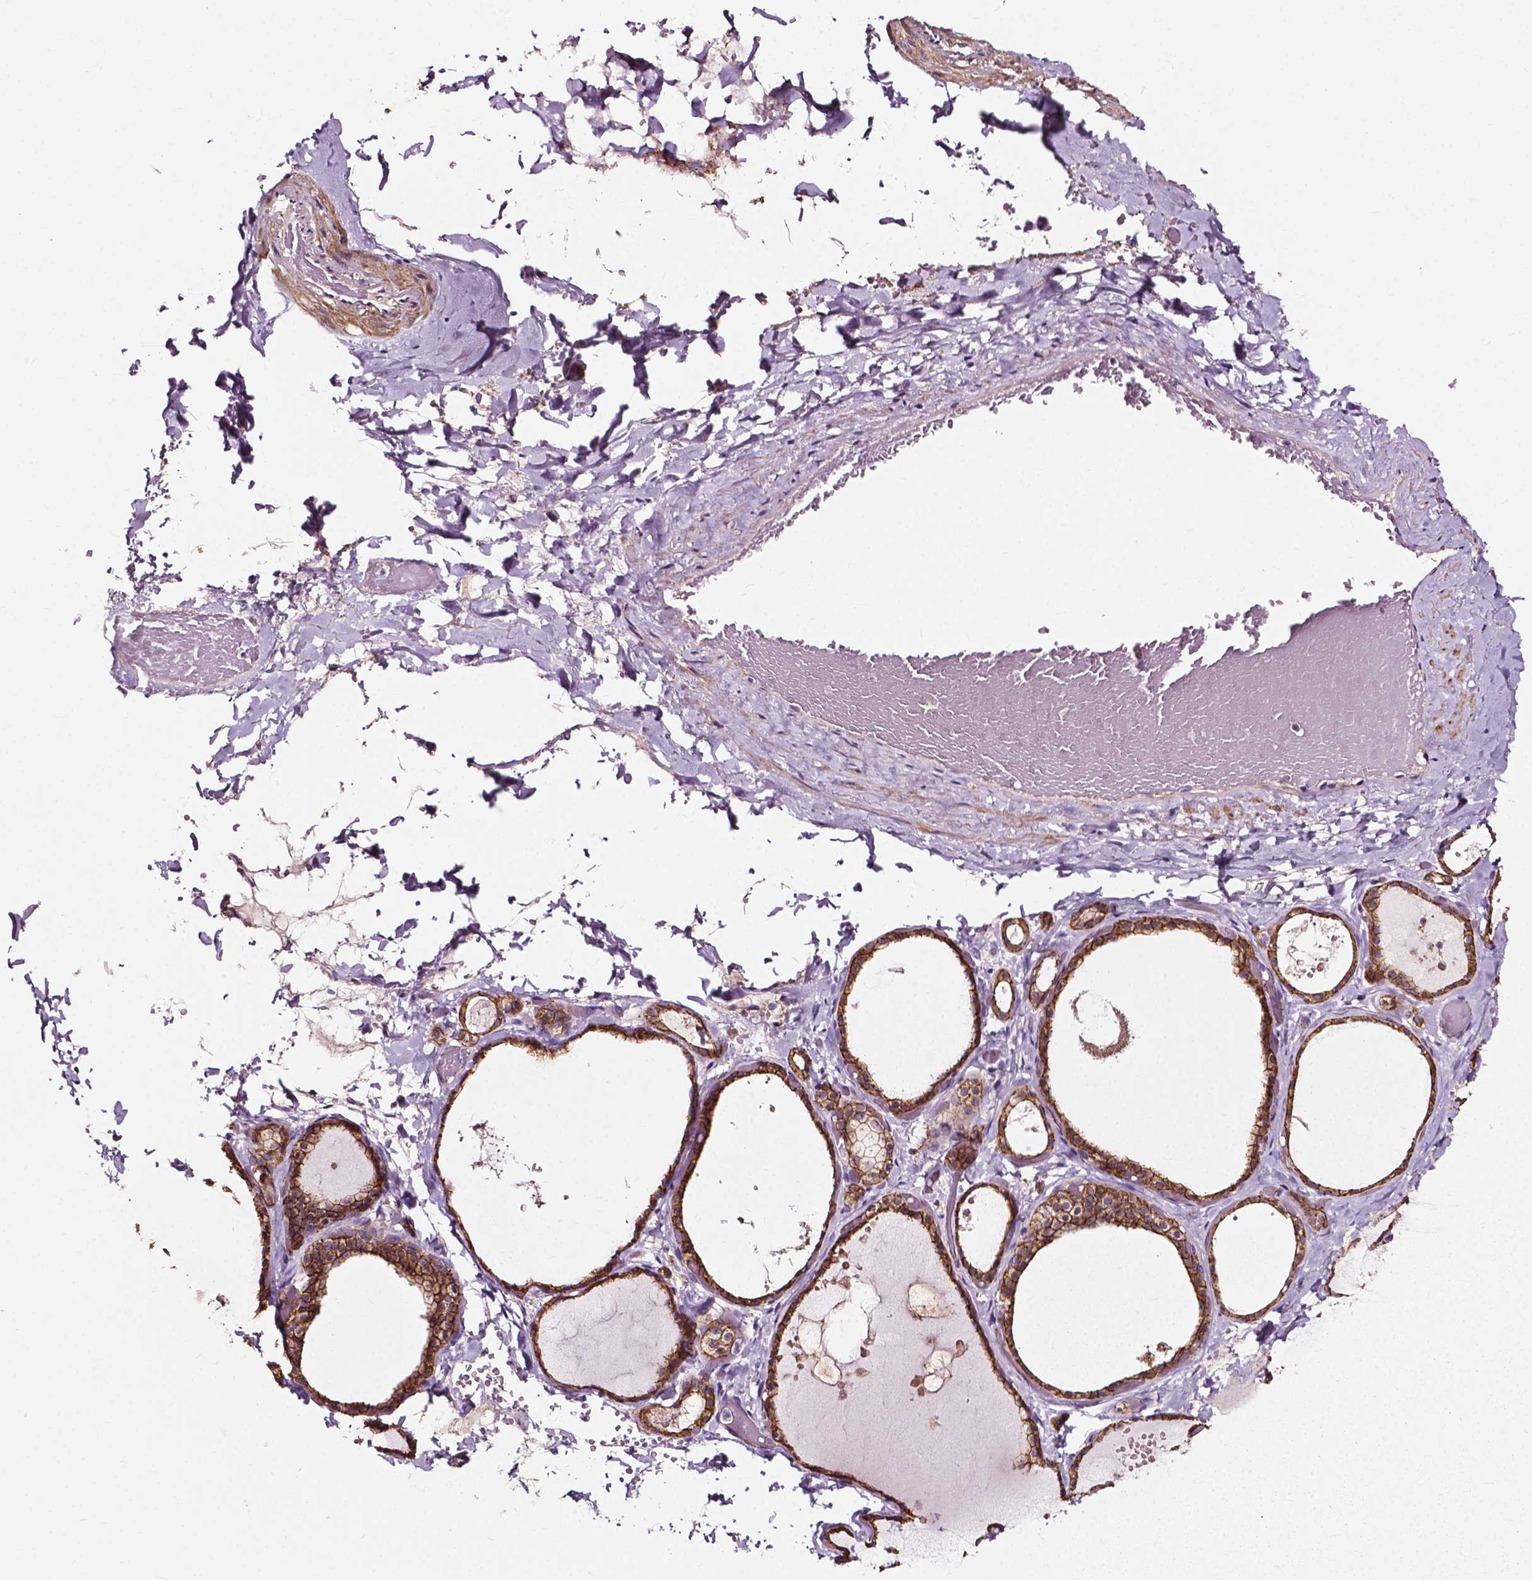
{"staining": {"intensity": "moderate", "quantity": ">75%", "location": "cytoplasmic/membranous"}, "tissue": "thyroid gland", "cell_type": "Glandular cells", "image_type": "normal", "snomed": [{"axis": "morphology", "description": "Normal tissue, NOS"}, {"axis": "topography", "description": "Thyroid gland"}], "caption": "Immunohistochemical staining of normal thyroid gland displays medium levels of moderate cytoplasmic/membranous positivity in about >75% of glandular cells.", "gene": "ATG16L1", "patient": {"sex": "female", "age": 56}}